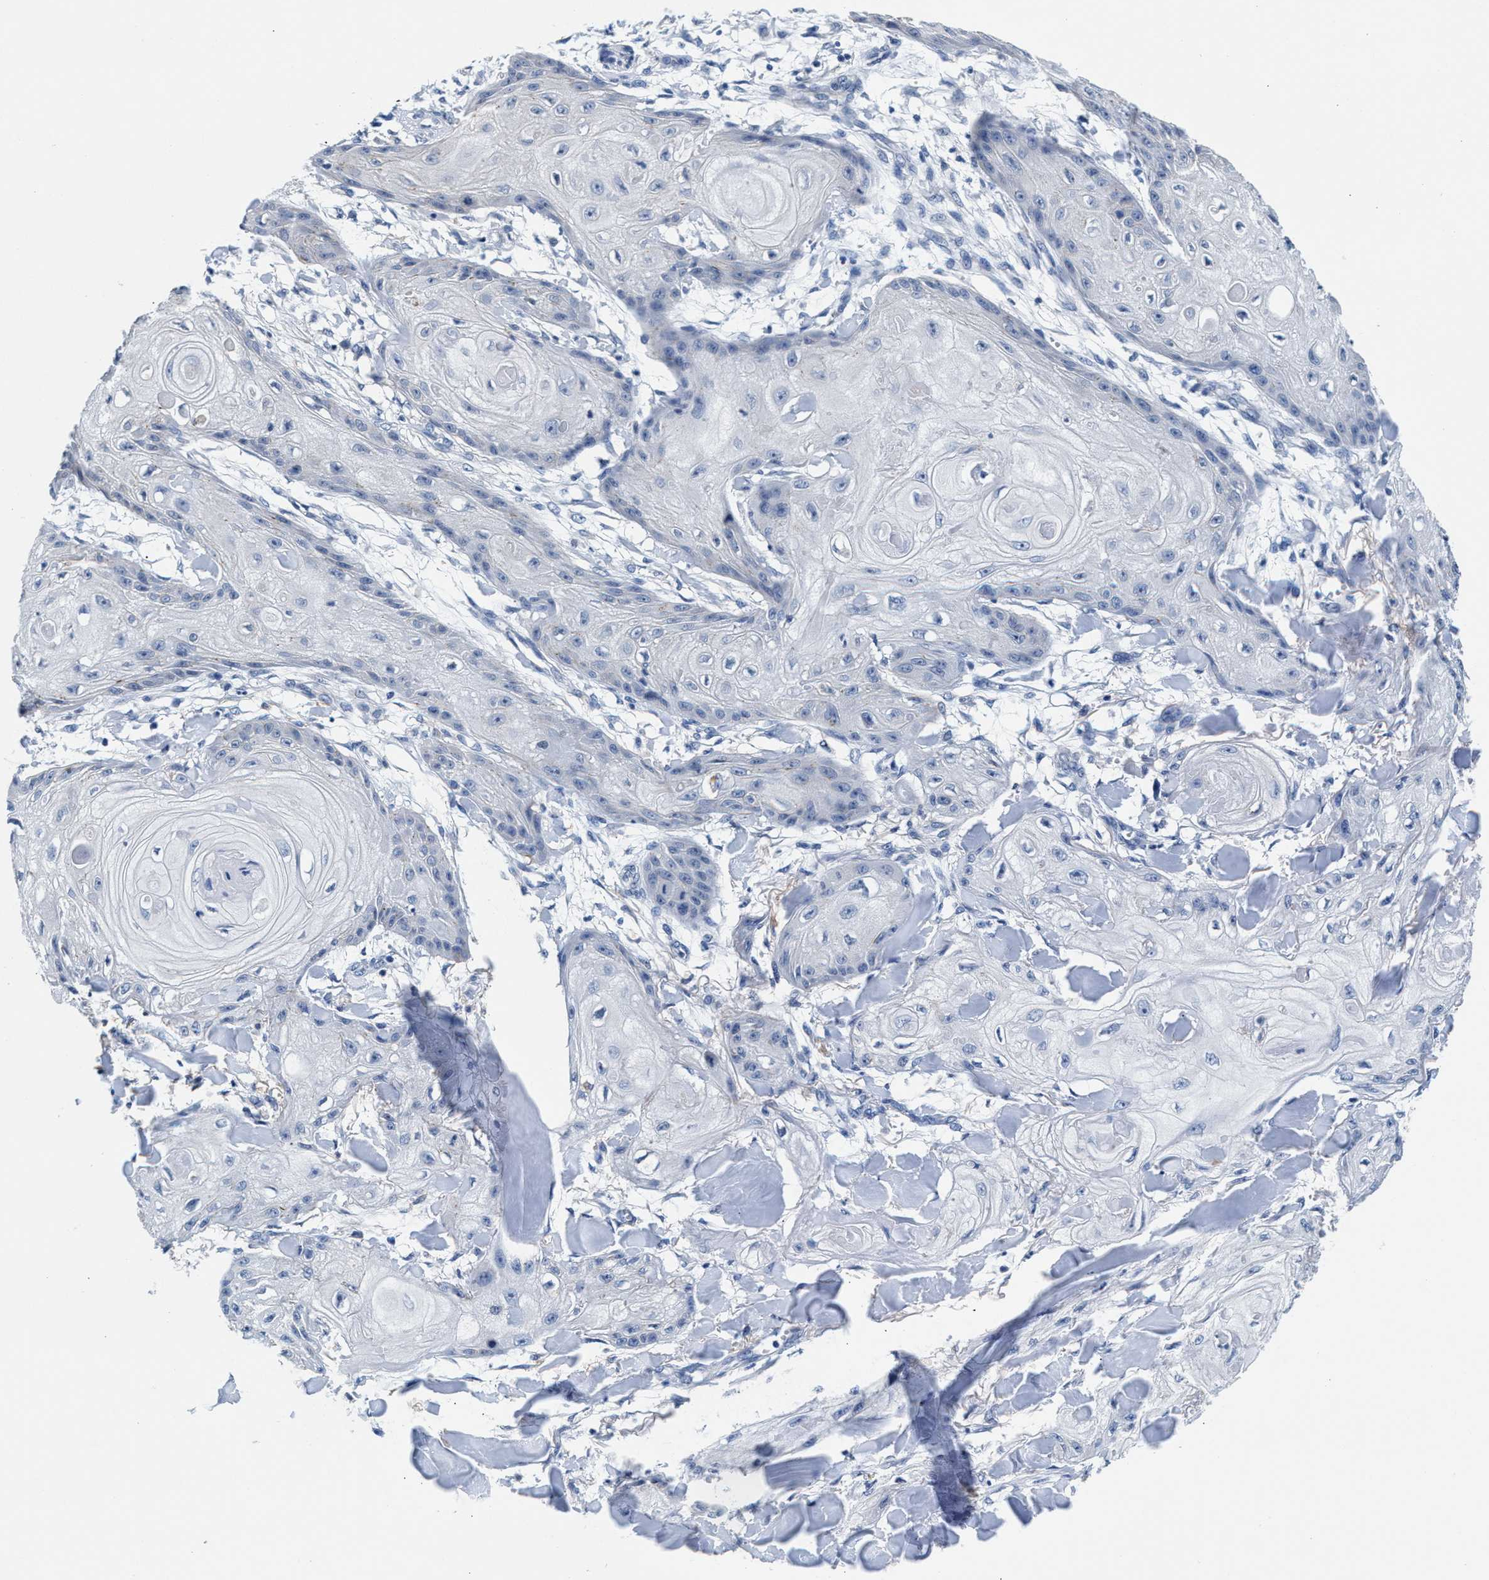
{"staining": {"intensity": "negative", "quantity": "none", "location": "none"}, "tissue": "skin cancer", "cell_type": "Tumor cells", "image_type": "cancer", "snomed": [{"axis": "morphology", "description": "Squamous cell carcinoma, NOS"}, {"axis": "topography", "description": "Skin"}], "caption": "IHC image of neoplastic tissue: human skin squamous cell carcinoma stained with DAB (3,3'-diaminobenzidine) shows no significant protein positivity in tumor cells.", "gene": "MYH3", "patient": {"sex": "male", "age": 74}}